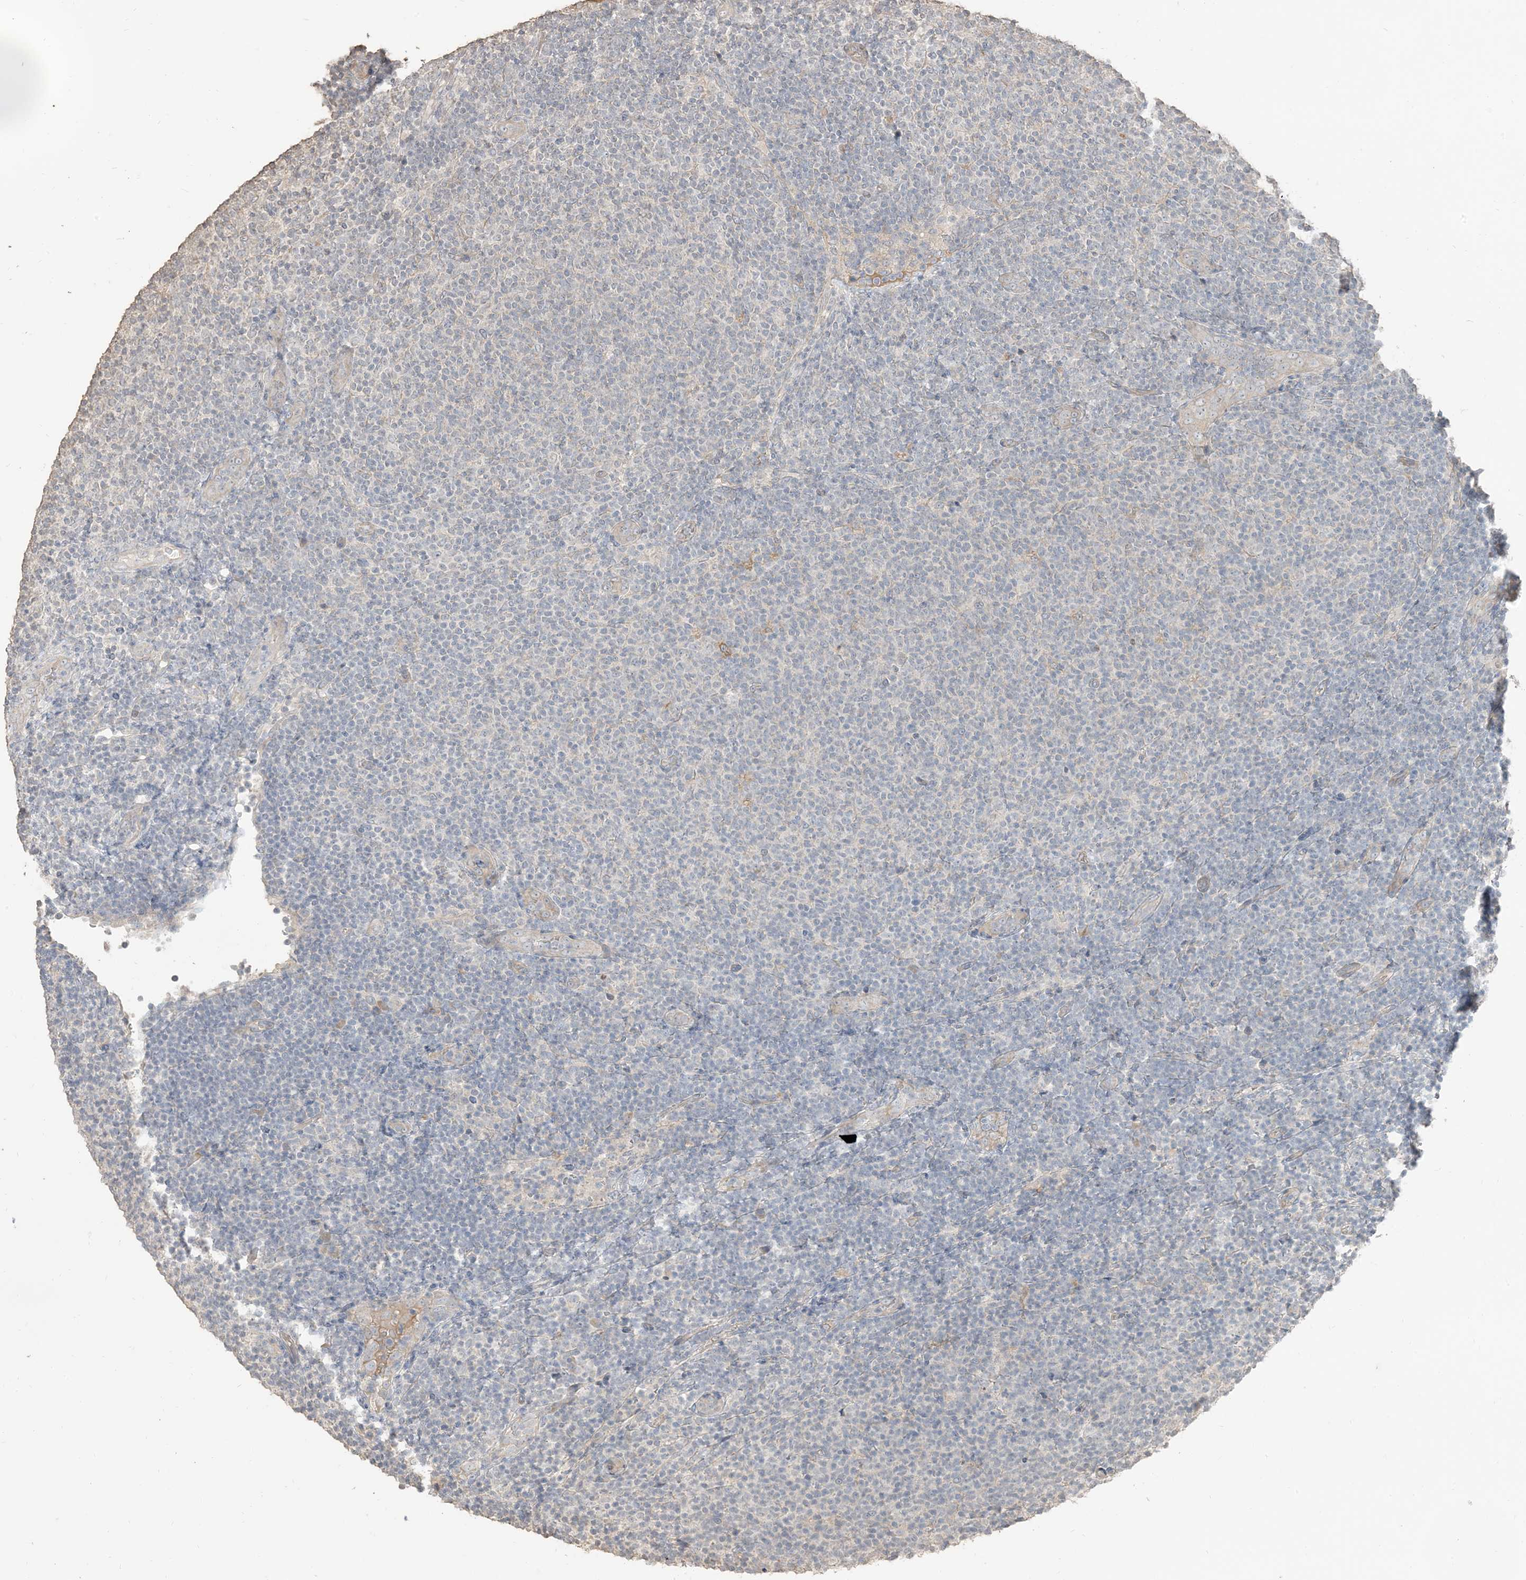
{"staining": {"intensity": "negative", "quantity": "none", "location": "none"}, "tissue": "lymphoma", "cell_type": "Tumor cells", "image_type": "cancer", "snomed": [{"axis": "morphology", "description": "Malignant lymphoma, non-Hodgkin's type, Low grade"}, {"axis": "topography", "description": "Lymph node"}], "caption": "DAB (3,3'-diaminobenzidine) immunohistochemical staining of human lymphoma reveals no significant expression in tumor cells. The staining is performed using DAB brown chromogen with nuclei counter-stained in using hematoxylin.", "gene": "RNF175", "patient": {"sex": "male", "age": 66}}